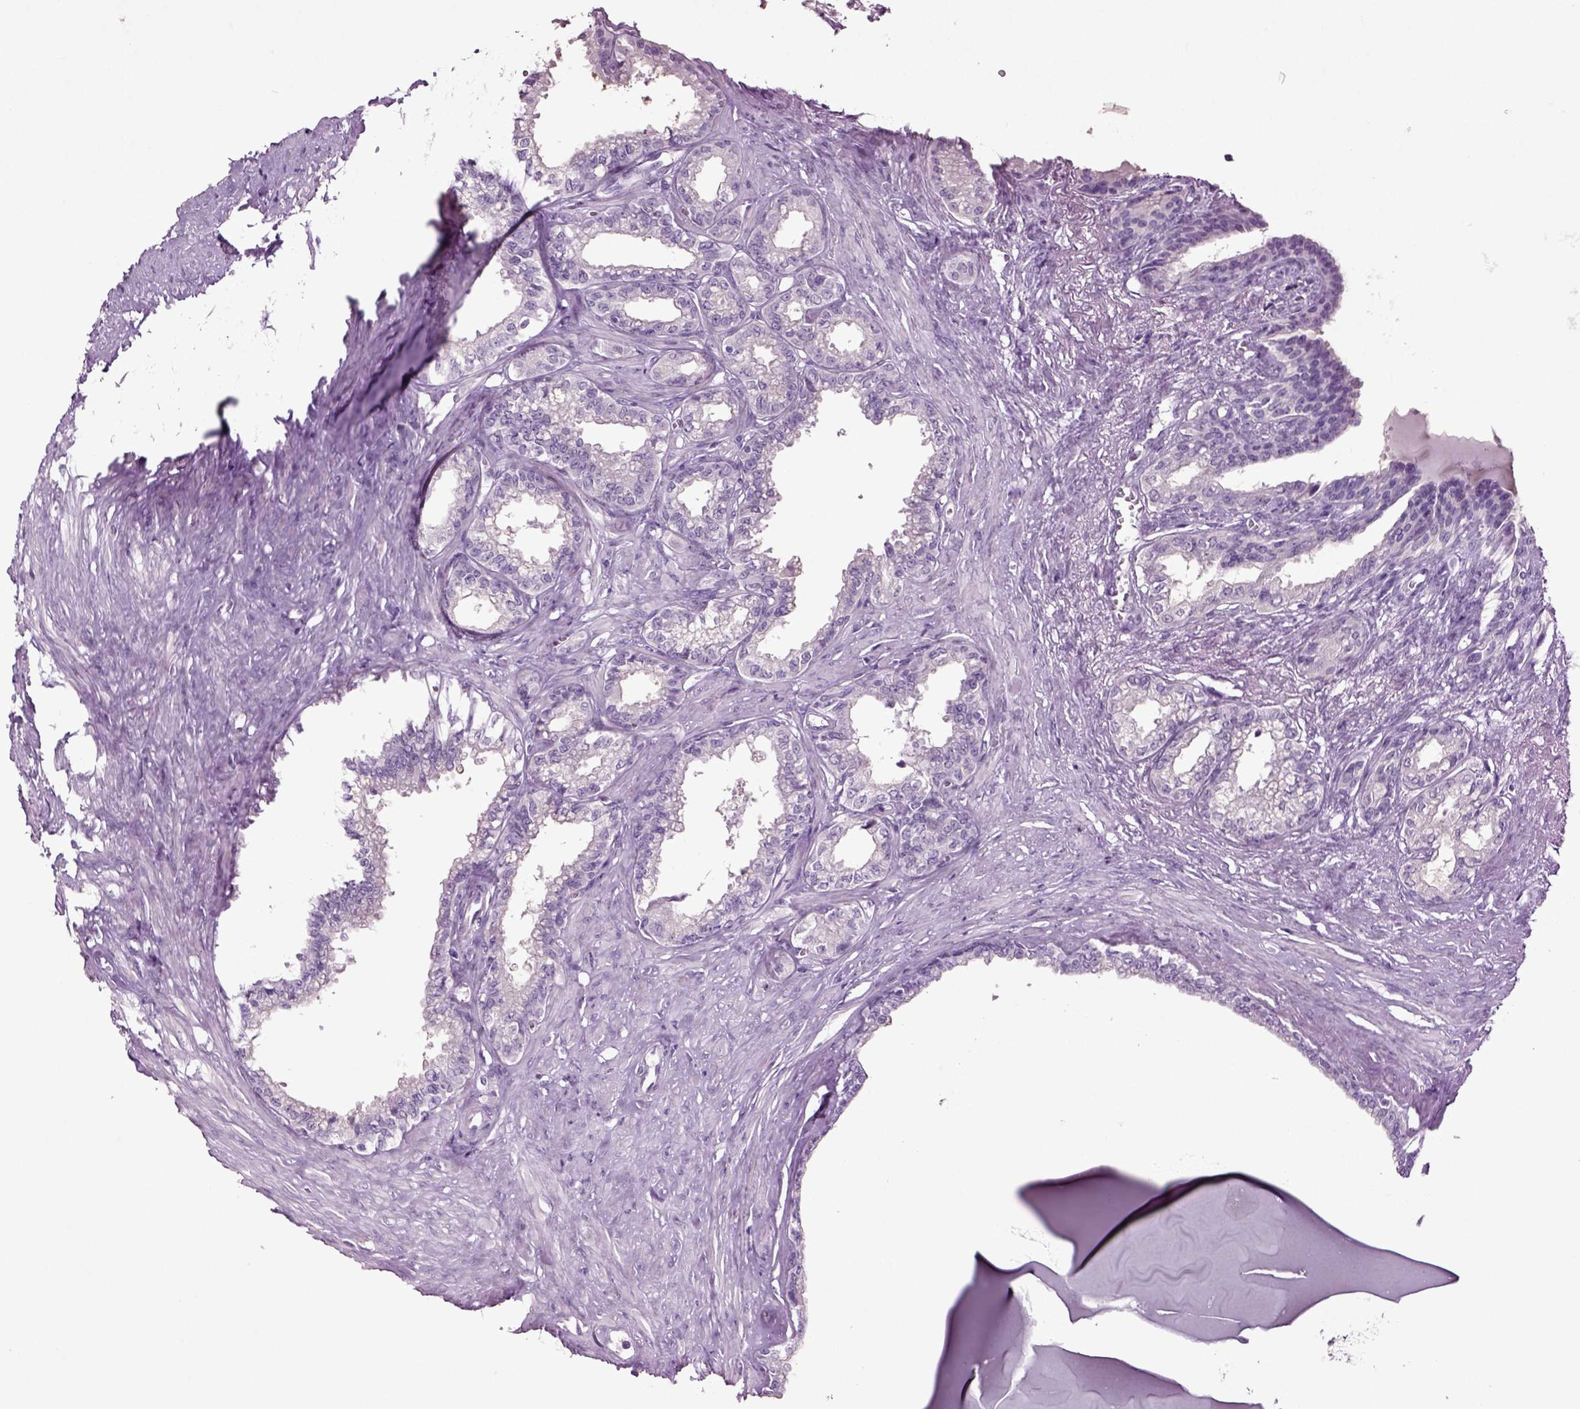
{"staining": {"intensity": "negative", "quantity": "none", "location": "none"}, "tissue": "seminal vesicle", "cell_type": "Glandular cells", "image_type": "normal", "snomed": [{"axis": "morphology", "description": "Normal tissue, NOS"}, {"axis": "morphology", "description": "Urothelial carcinoma, NOS"}, {"axis": "topography", "description": "Urinary bladder"}, {"axis": "topography", "description": "Seminal veicle"}], "caption": "Immunohistochemical staining of benign seminal vesicle demonstrates no significant expression in glandular cells.", "gene": "SLC17A6", "patient": {"sex": "male", "age": 76}}